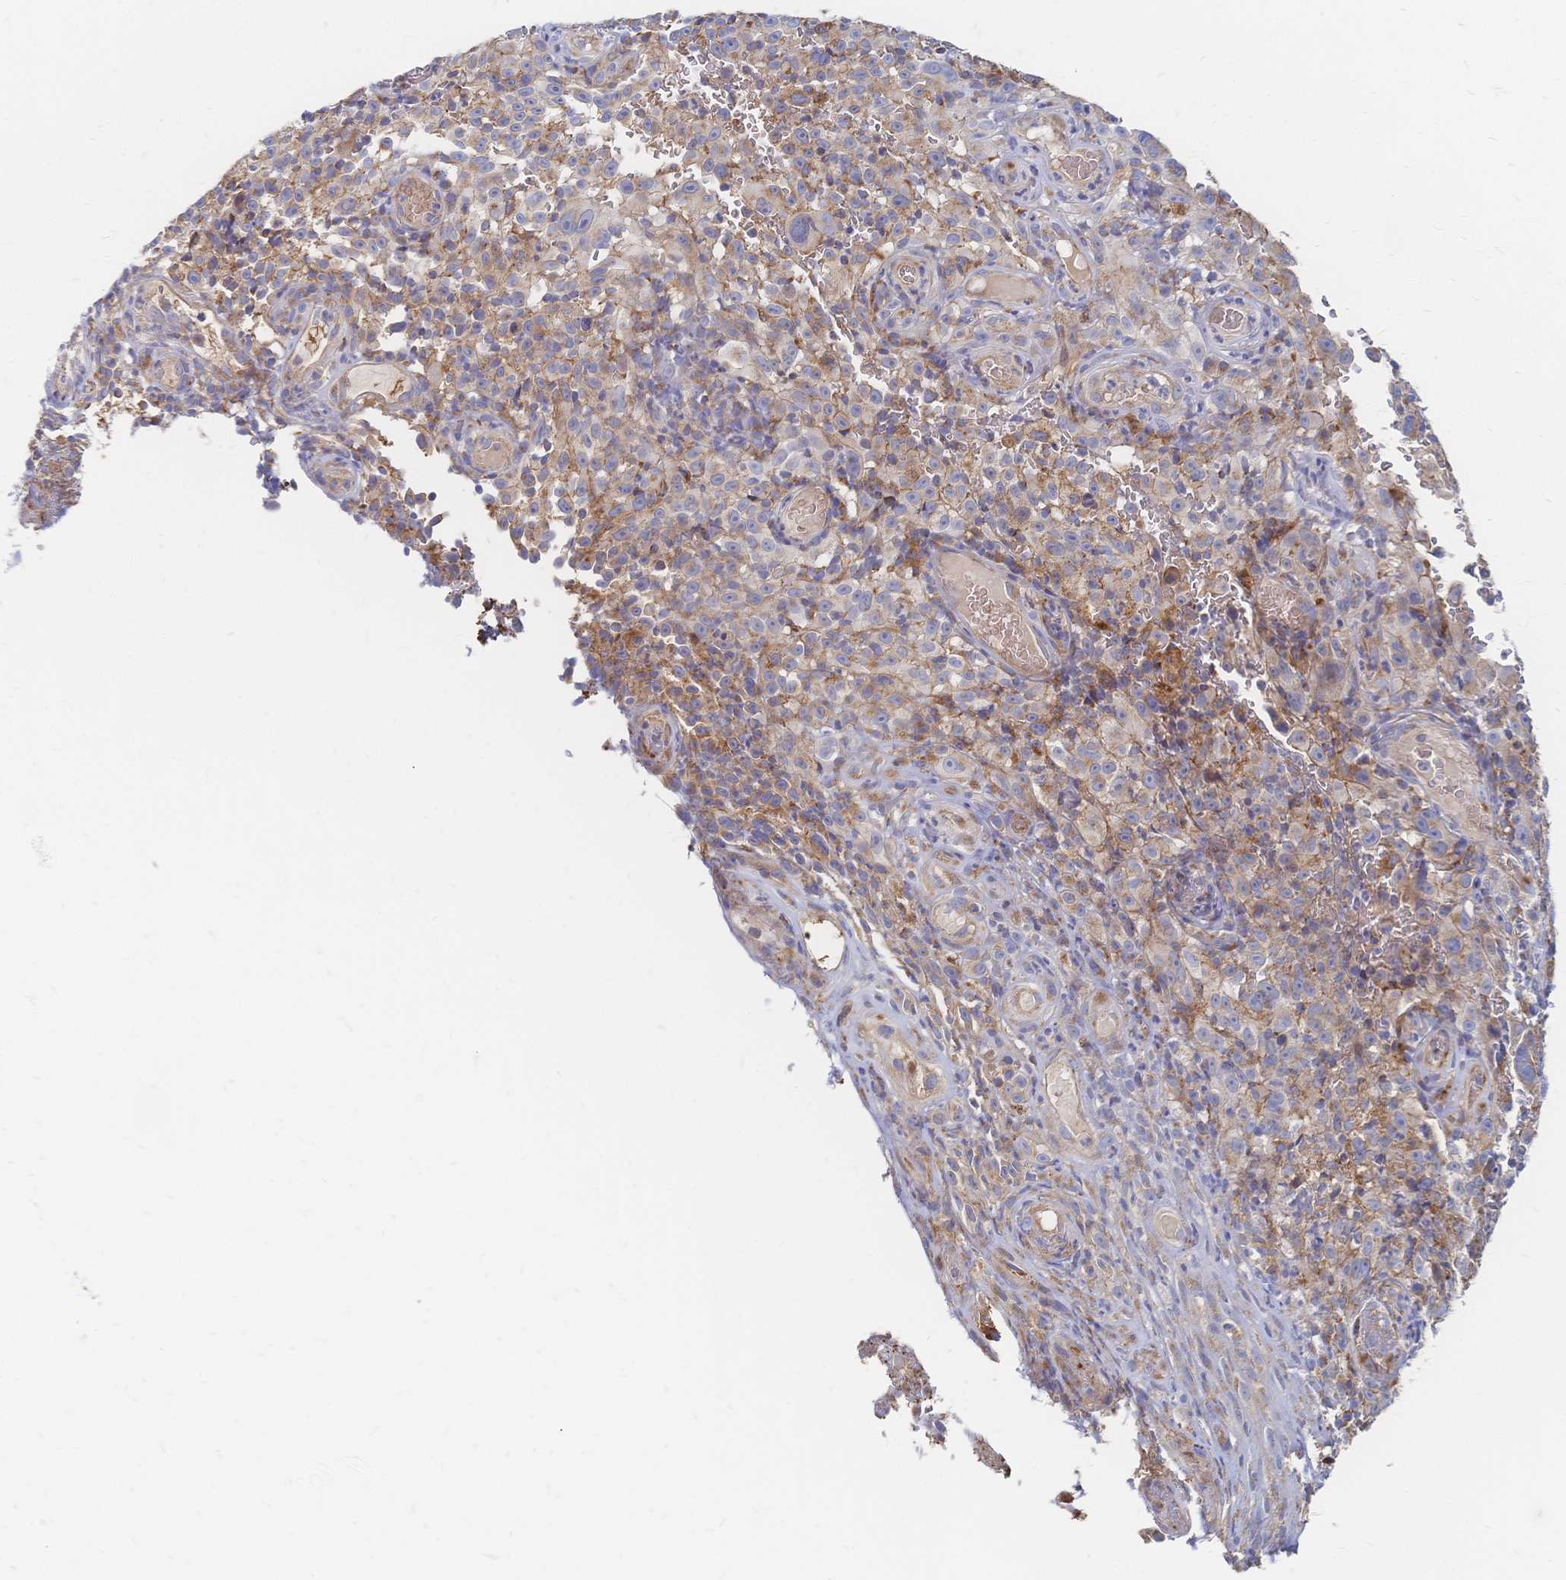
{"staining": {"intensity": "weak", "quantity": "<25%", "location": "cytoplasmic/membranous"}, "tissue": "melanoma", "cell_type": "Tumor cells", "image_type": "cancer", "snomed": [{"axis": "morphology", "description": "Malignant melanoma, NOS"}, {"axis": "topography", "description": "Skin"}], "caption": "Tumor cells show no significant expression in melanoma. The staining is performed using DAB (3,3'-diaminobenzidine) brown chromogen with nuclei counter-stained in using hematoxylin.", "gene": "SORBS1", "patient": {"sex": "female", "age": 82}}